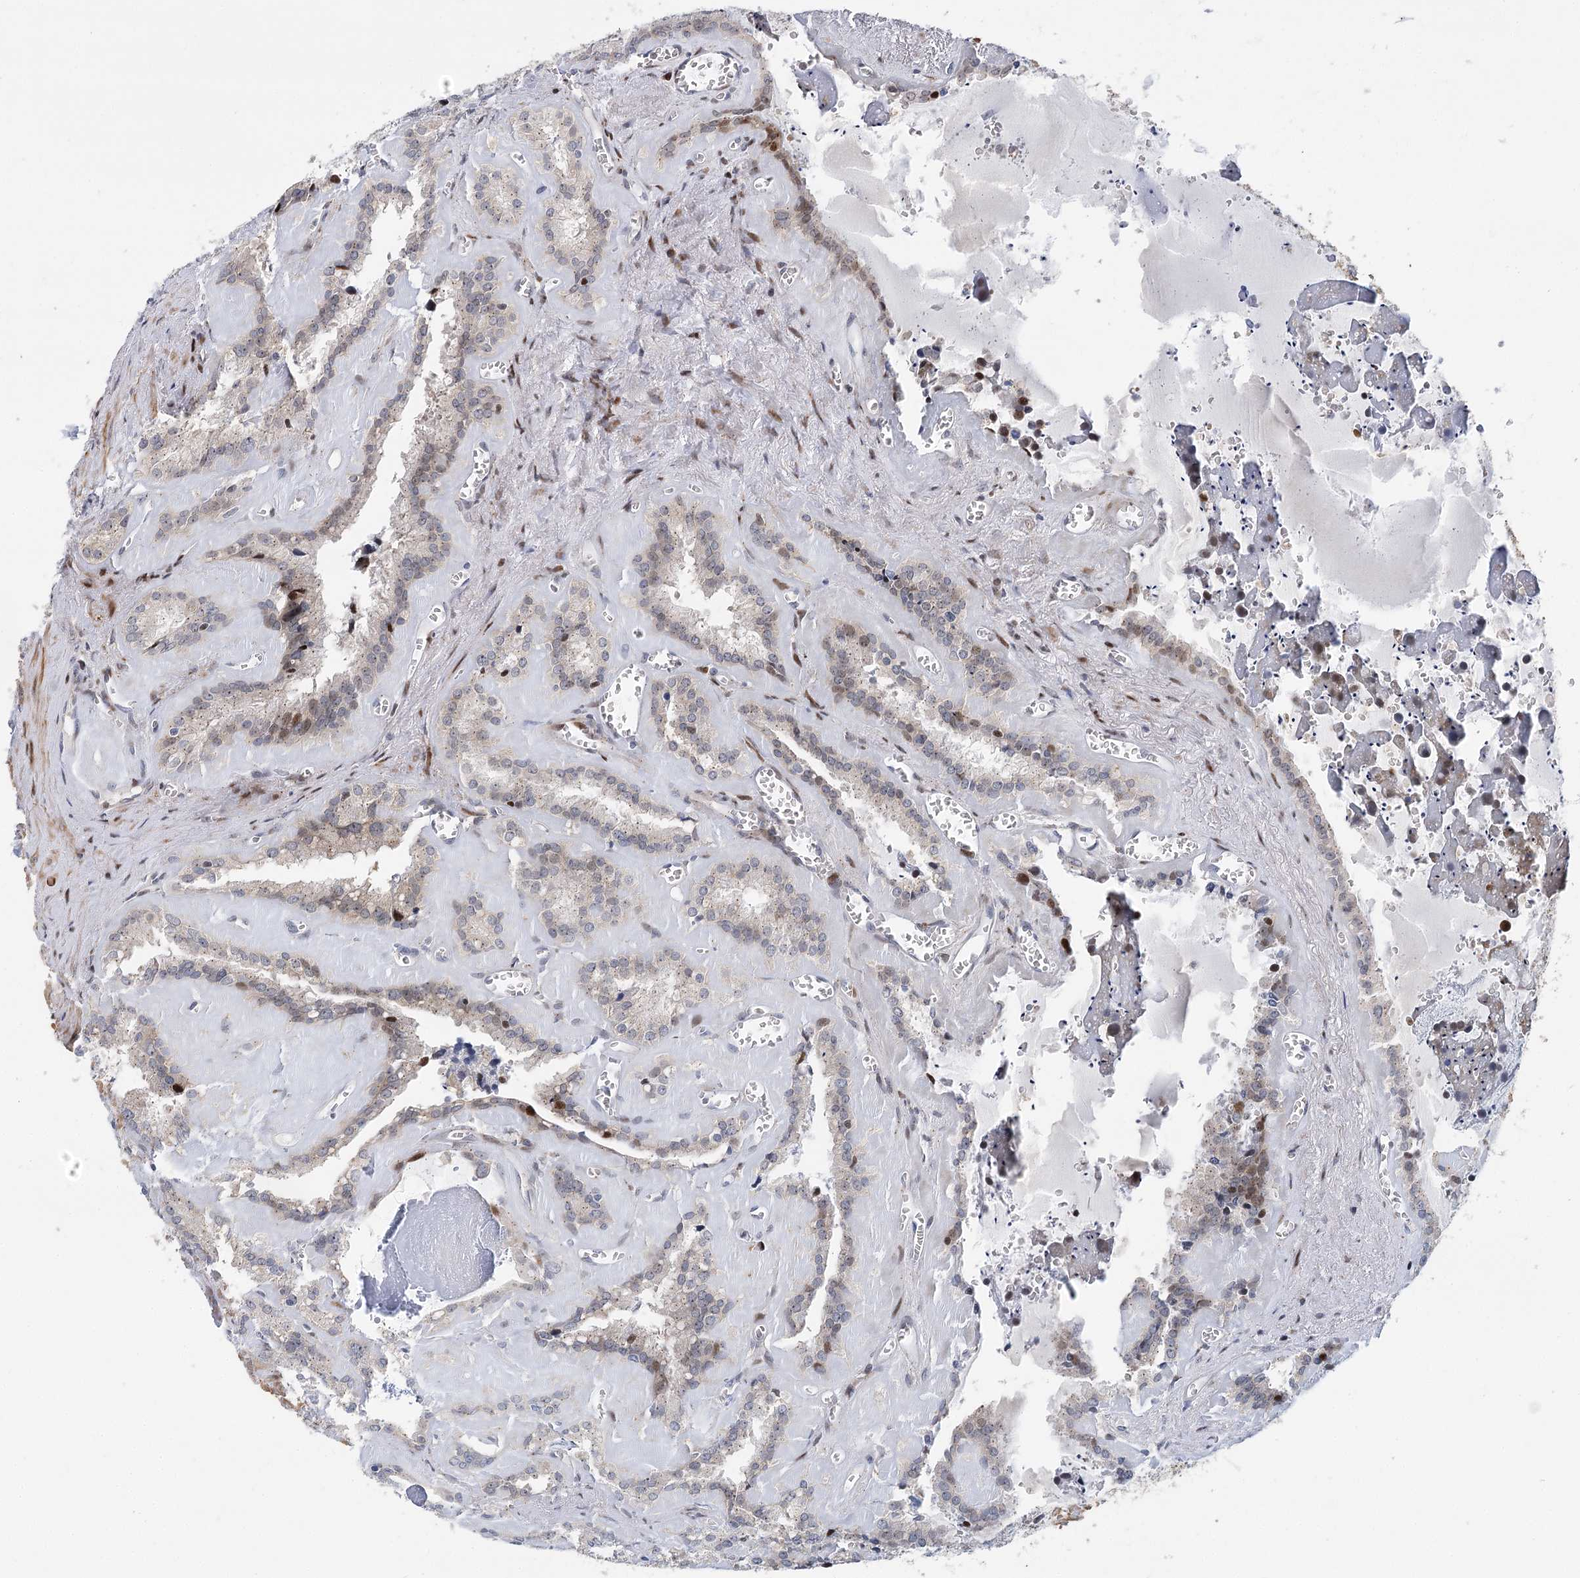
{"staining": {"intensity": "moderate", "quantity": "25%-75%", "location": "cytoplasmic/membranous"}, "tissue": "seminal vesicle", "cell_type": "Glandular cells", "image_type": "normal", "snomed": [{"axis": "morphology", "description": "Normal tissue, NOS"}, {"axis": "topography", "description": "Prostate"}, {"axis": "topography", "description": "Seminal veicle"}], "caption": "Immunohistochemical staining of normal seminal vesicle displays medium levels of moderate cytoplasmic/membranous positivity in about 25%-75% of glandular cells.", "gene": "CAMTA1", "patient": {"sex": "male", "age": 59}}